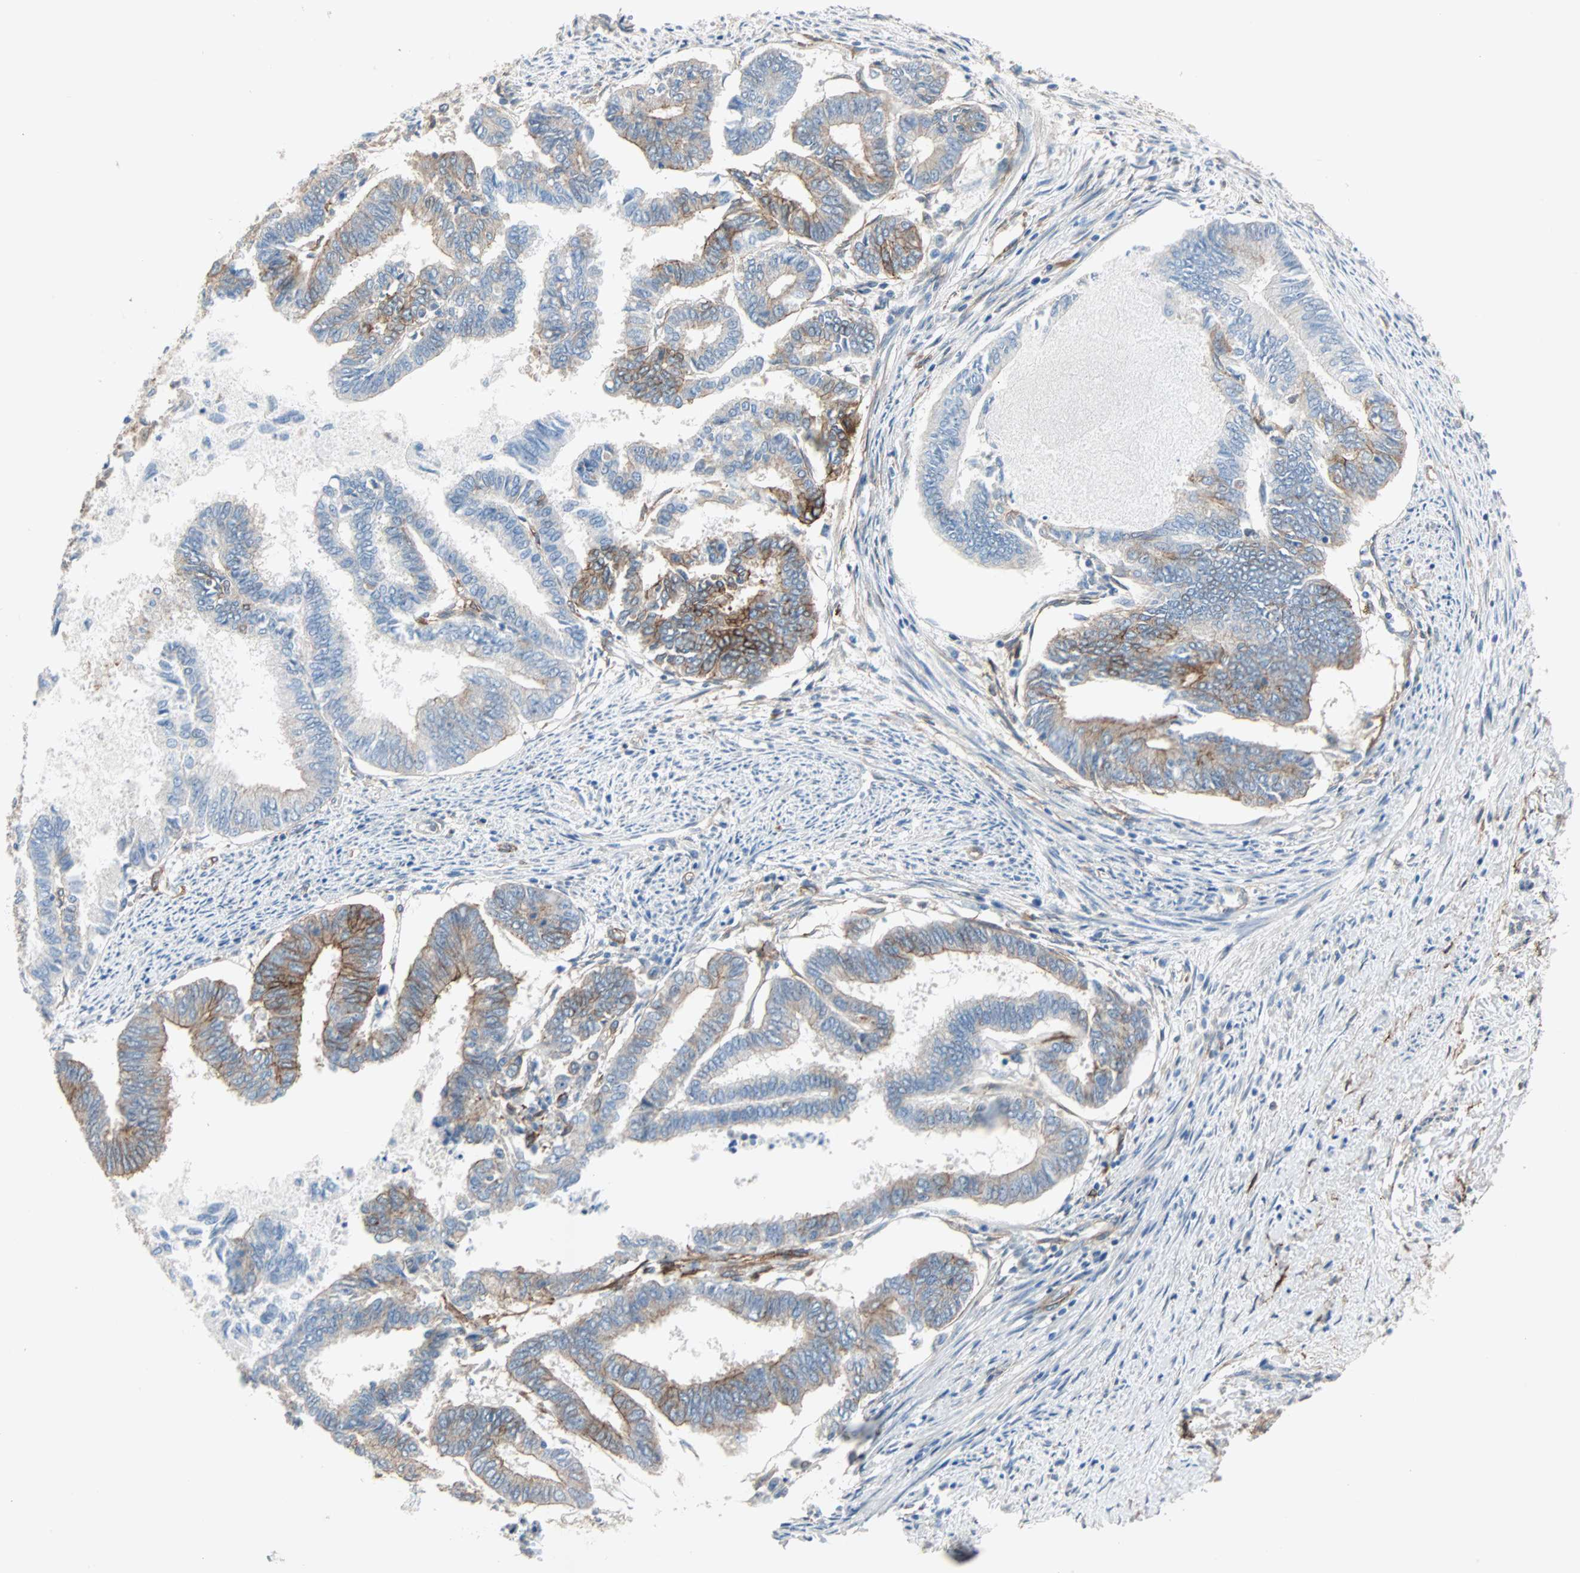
{"staining": {"intensity": "moderate", "quantity": "<25%", "location": "cytoplasmic/membranous"}, "tissue": "endometrial cancer", "cell_type": "Tumor cells", "image_type": "cancer", "snomed": [{"axis": "morphology", "description": "Adenocarcinoma, NOS"}, {"axis": "topography", "description": "Endometrium"}], "caption": "Brown immunohistochemical staining in human adenocarcinoma (endometrial) shows moderate cytoplasmic/membranous staining in approximately <25% of tumor cells.", "gene": "EPB41L2", "patient": {"sex": "female", "age": 86}}